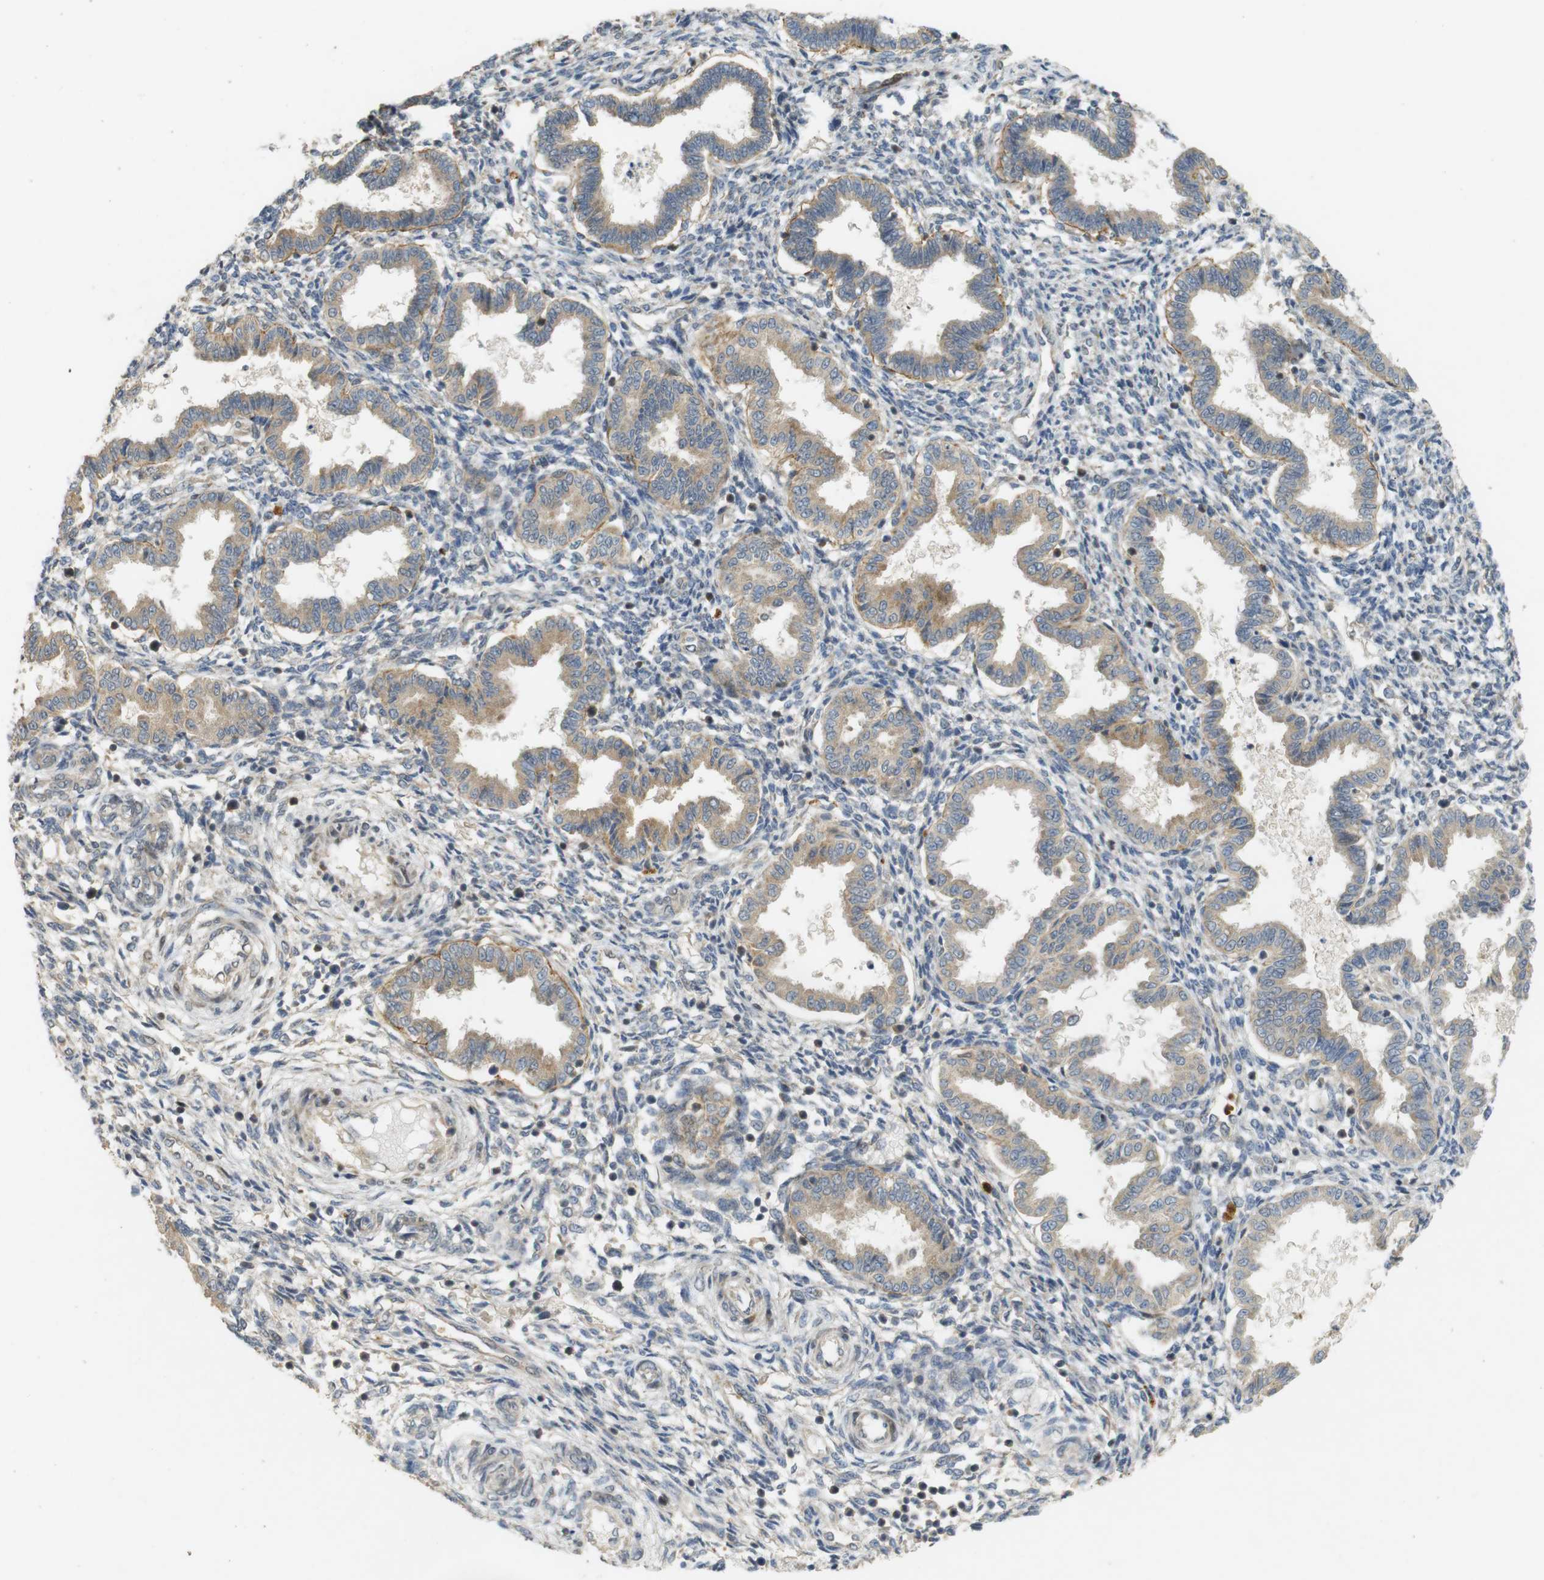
{"staining": {"intensity": "weak", "quantity": "25%-75%", "location": "cytoplasmic/membranous"}, "tissue": "endometrium", "cell_type": "Cells in endometrial stroma", "image_type": "normal", "snomed": [{"axis": "morphology", "description": "Normal tissue, NOS"}, {"axis": "topography", "description": "Endometrium"}], "caption": "Brown immunohistochemical staining in normal human endometrium displays weak cytoplasmic/membranous expression in about 25%-75% of cells in endometrial stroma.", "gene": "TMX3", "patient": {"sex": "female", "age": 33}}